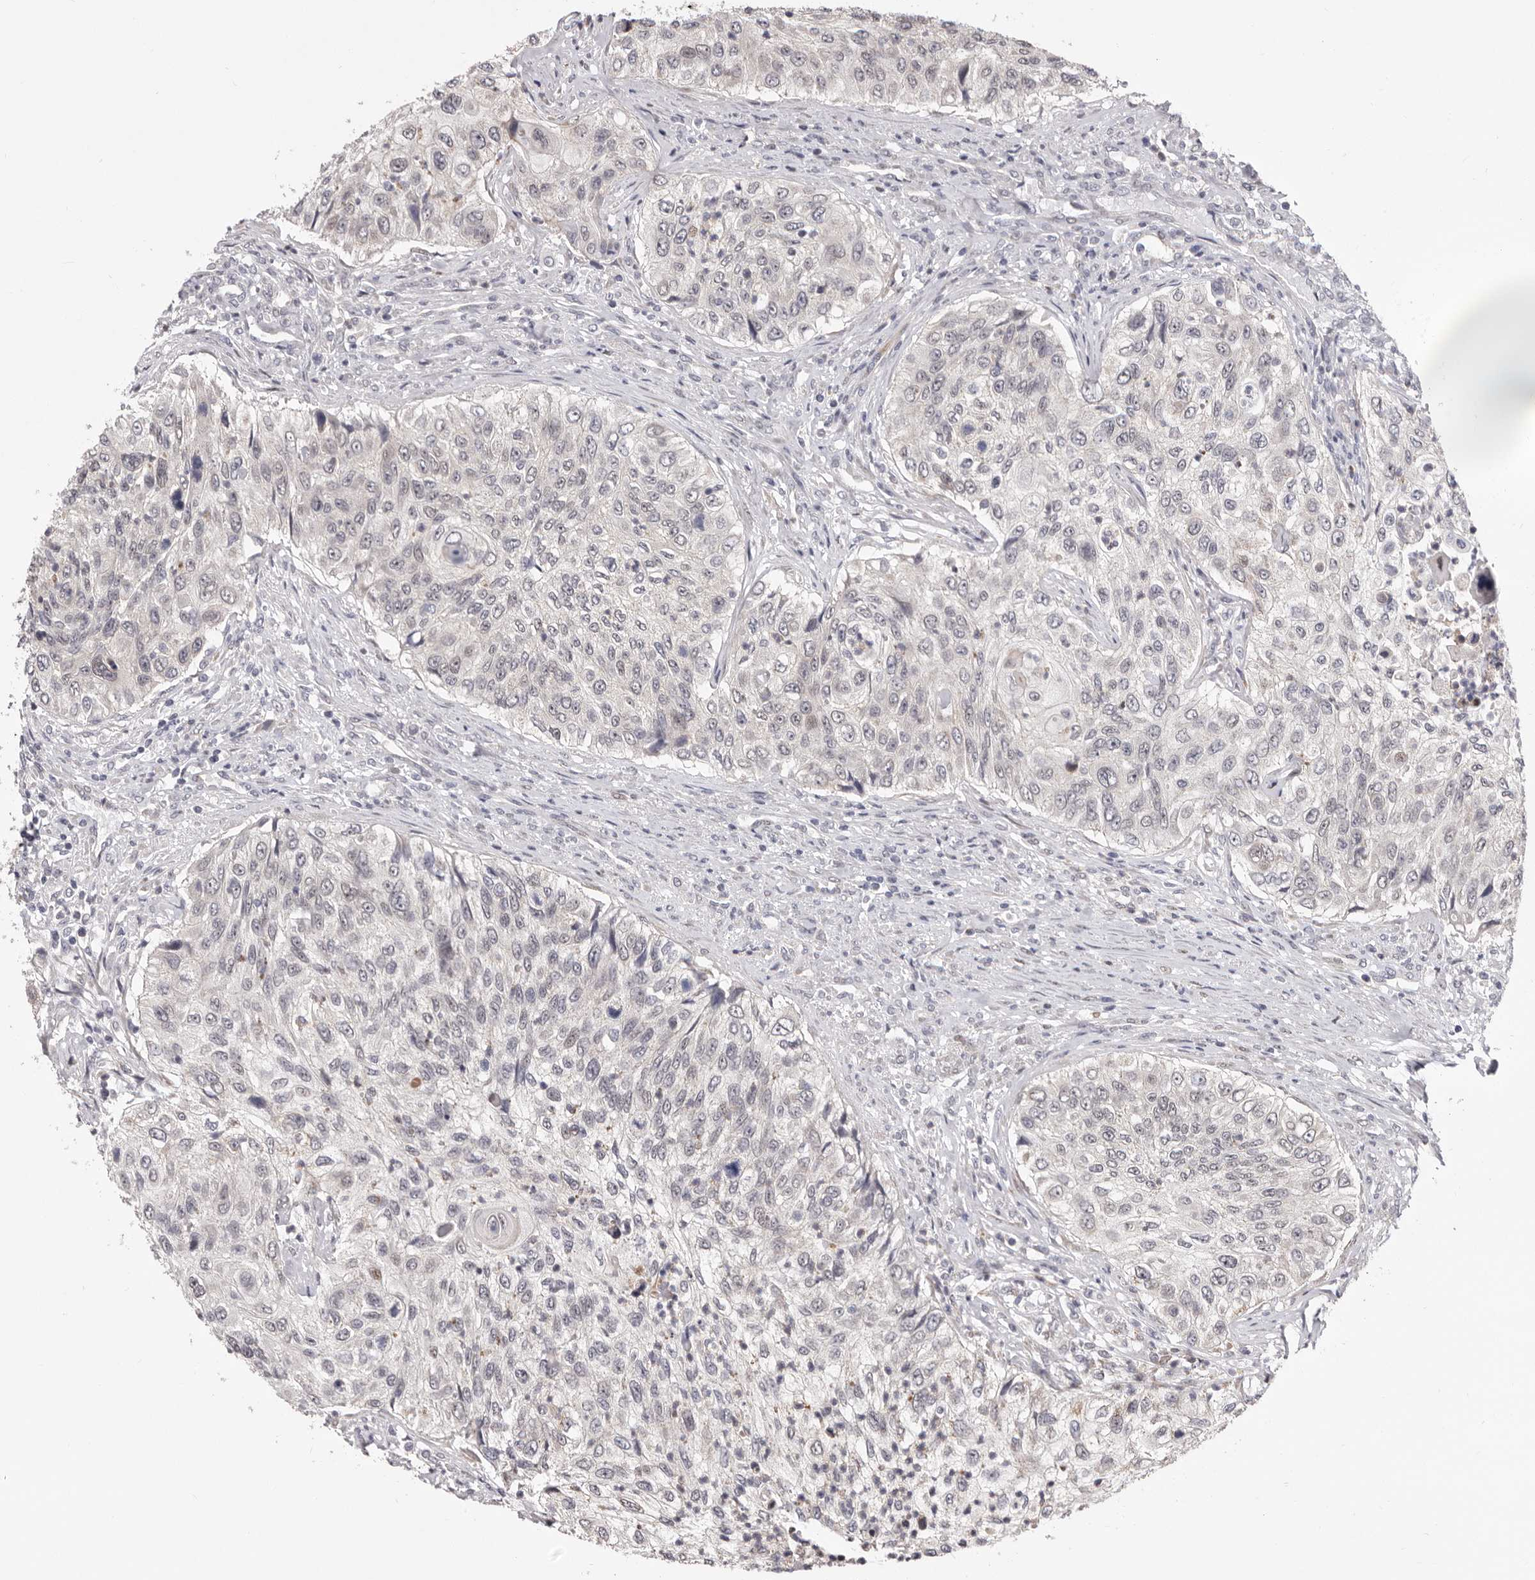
{"staining": {"intensity": "weak", "quantity": "<25%", "location": "nuclear"}, "tissue": "urothelial cancer", "cell_type": "Tumor cells", "image_type": "cancer", "snomed": [{"axis": "morphology", "description": "Urothelial carcinoma, High grade"}, {"axis": "topography", "description": "Urinary bladder"}], "caption": "An image of human urothelial carcinoma (high-grade) is negative for staining in tumor cells.", "gene": "GLRX3", "patient": {"sex": "female", "age": 60}}